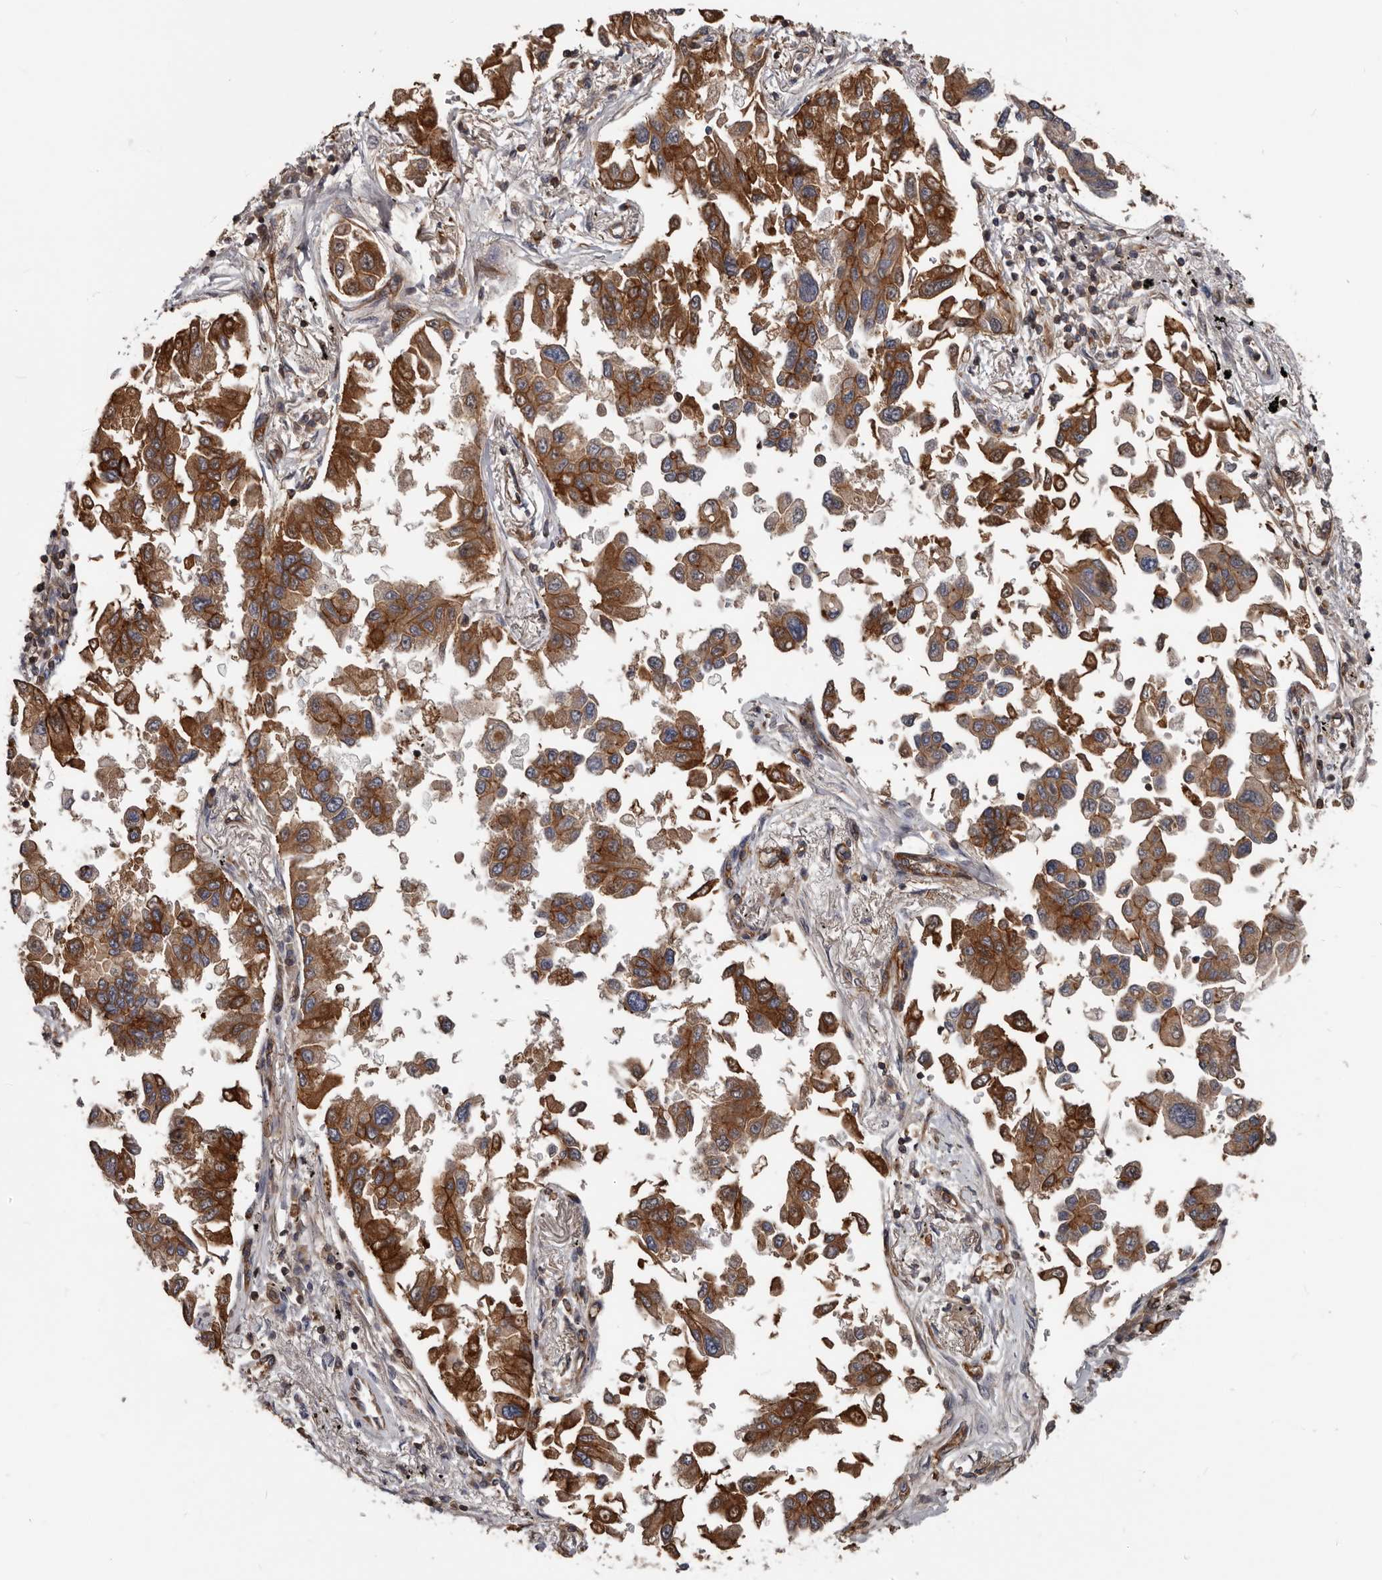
{"staining": {"intensity": "moderate", "quantity": ">75%", "location": "cytoplasmic/membranous"}, "tissue": "lung cancer", "cell_type": "Tumor cells", "image_type": "cancer", "snomed": [{"axis": "morphology", "description": "Adenocarcinoma, NOS"}, {"axis": "topography", "description": "Lung"}], "caption": "Immunohistochemistry (IHC) photomicrograph of neoplastic tissue: lung cancer stained using IHC shows medium levels of moderate protein expression localized specifically in the cytoplasmic/membranous of tumor cells, appearing as a cytoplasmic/membranous brown color.", "gene": "PNRC2", "patient": {"sex": "female", "age": 67}}